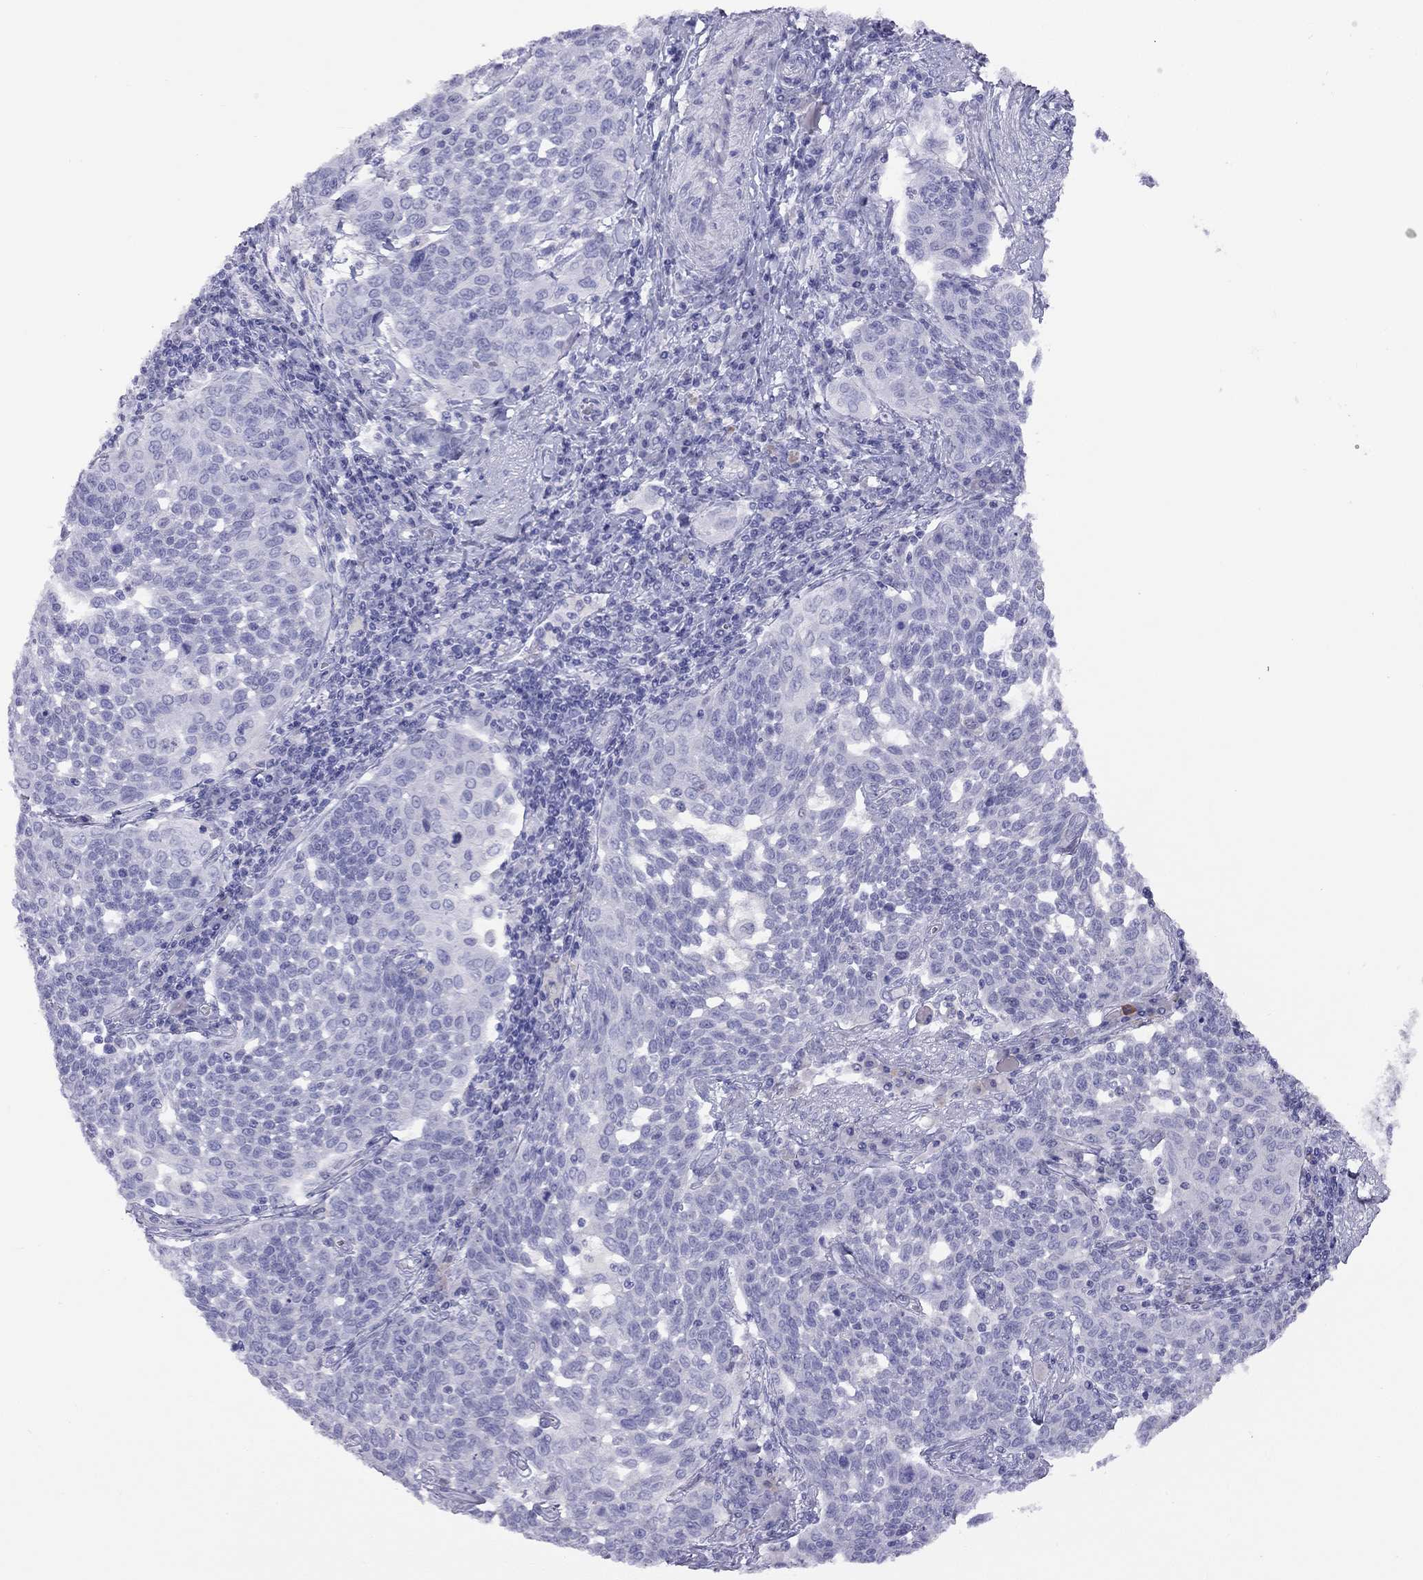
{"staining": {"intensity": "negative", "quantity": "none", "location": "none"}, "tissue": "cervical cancer", "cell_type": "Tumor cells", "image_type": "cancer", "snomed": [{"axis": "morphology", "description": "Squamous cell carcinoma, NOS"}, {"axis": "topography", "description": "Cervix"}], "caption": "The immunohistochemistry histopathology image has no significant positivity in tumor cells of cervical squamous cell carcinoma tissue.", "gene": "CPNE4", "patient": {"sex": "female", "age": 34}}